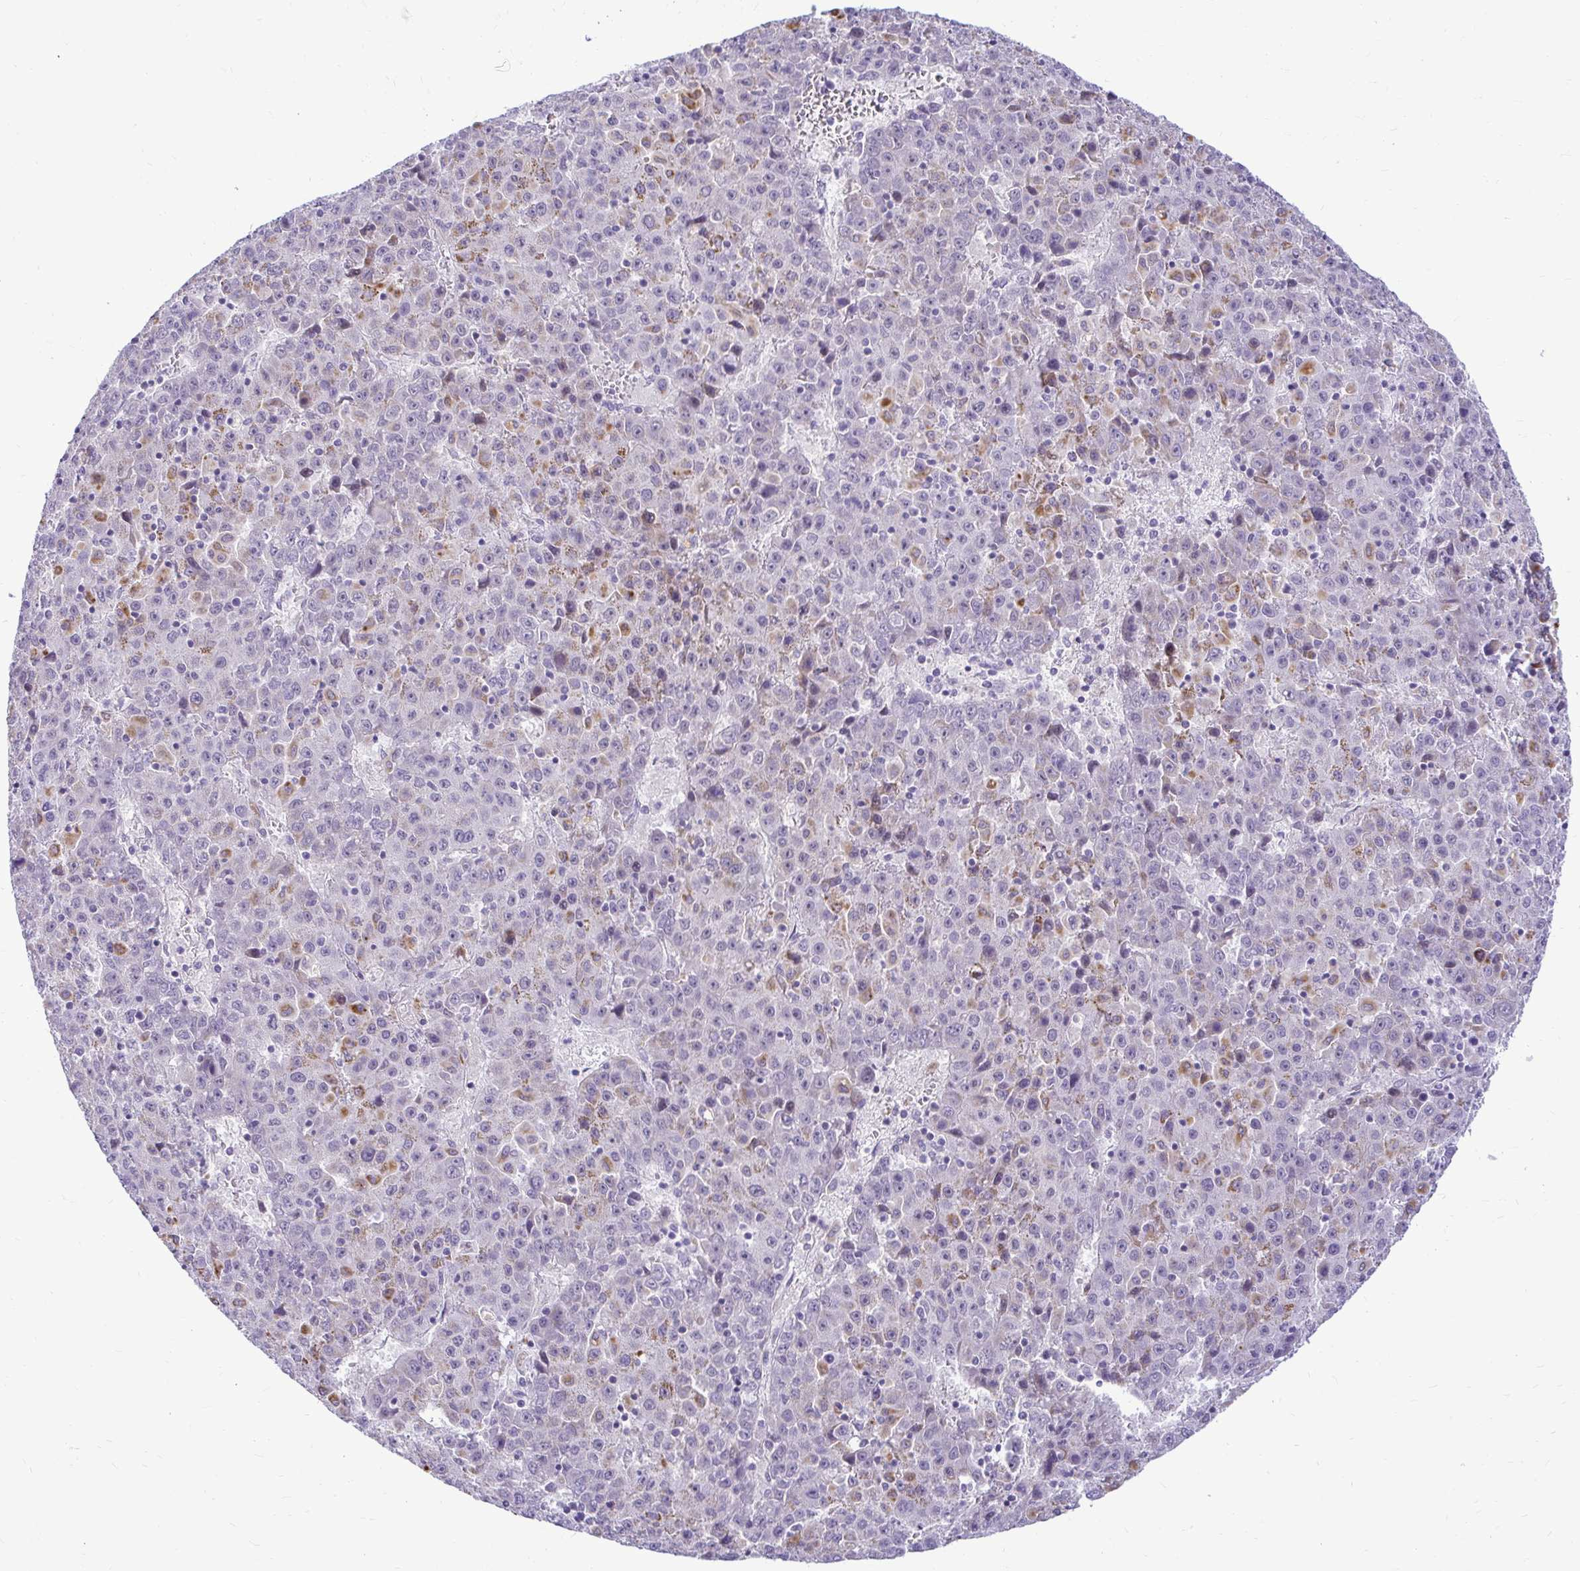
{"staining": {"intensity": "moderate", "quantity": "25%-75%", "location": "cytoplasmic/membranous"}, "tissue": "liver cancer", "cell_type": "Tumor cells", "image_type": "cancer", "snomed": [{"axis": "morphology", "description": "Carcinoma, Hepatocellular, NOS"}, {"axis": "topography", "description": "Liver"}], "caption": "About 25%-75% of tumor cells in human hepatocellular carcinoma (liver) reveal moderate cytoplasmic/membranous protein positivity as visualized by brown immunohistochemical staining.", "gene": "PKN3", "patient": {"sex": "female", "age": 53}}